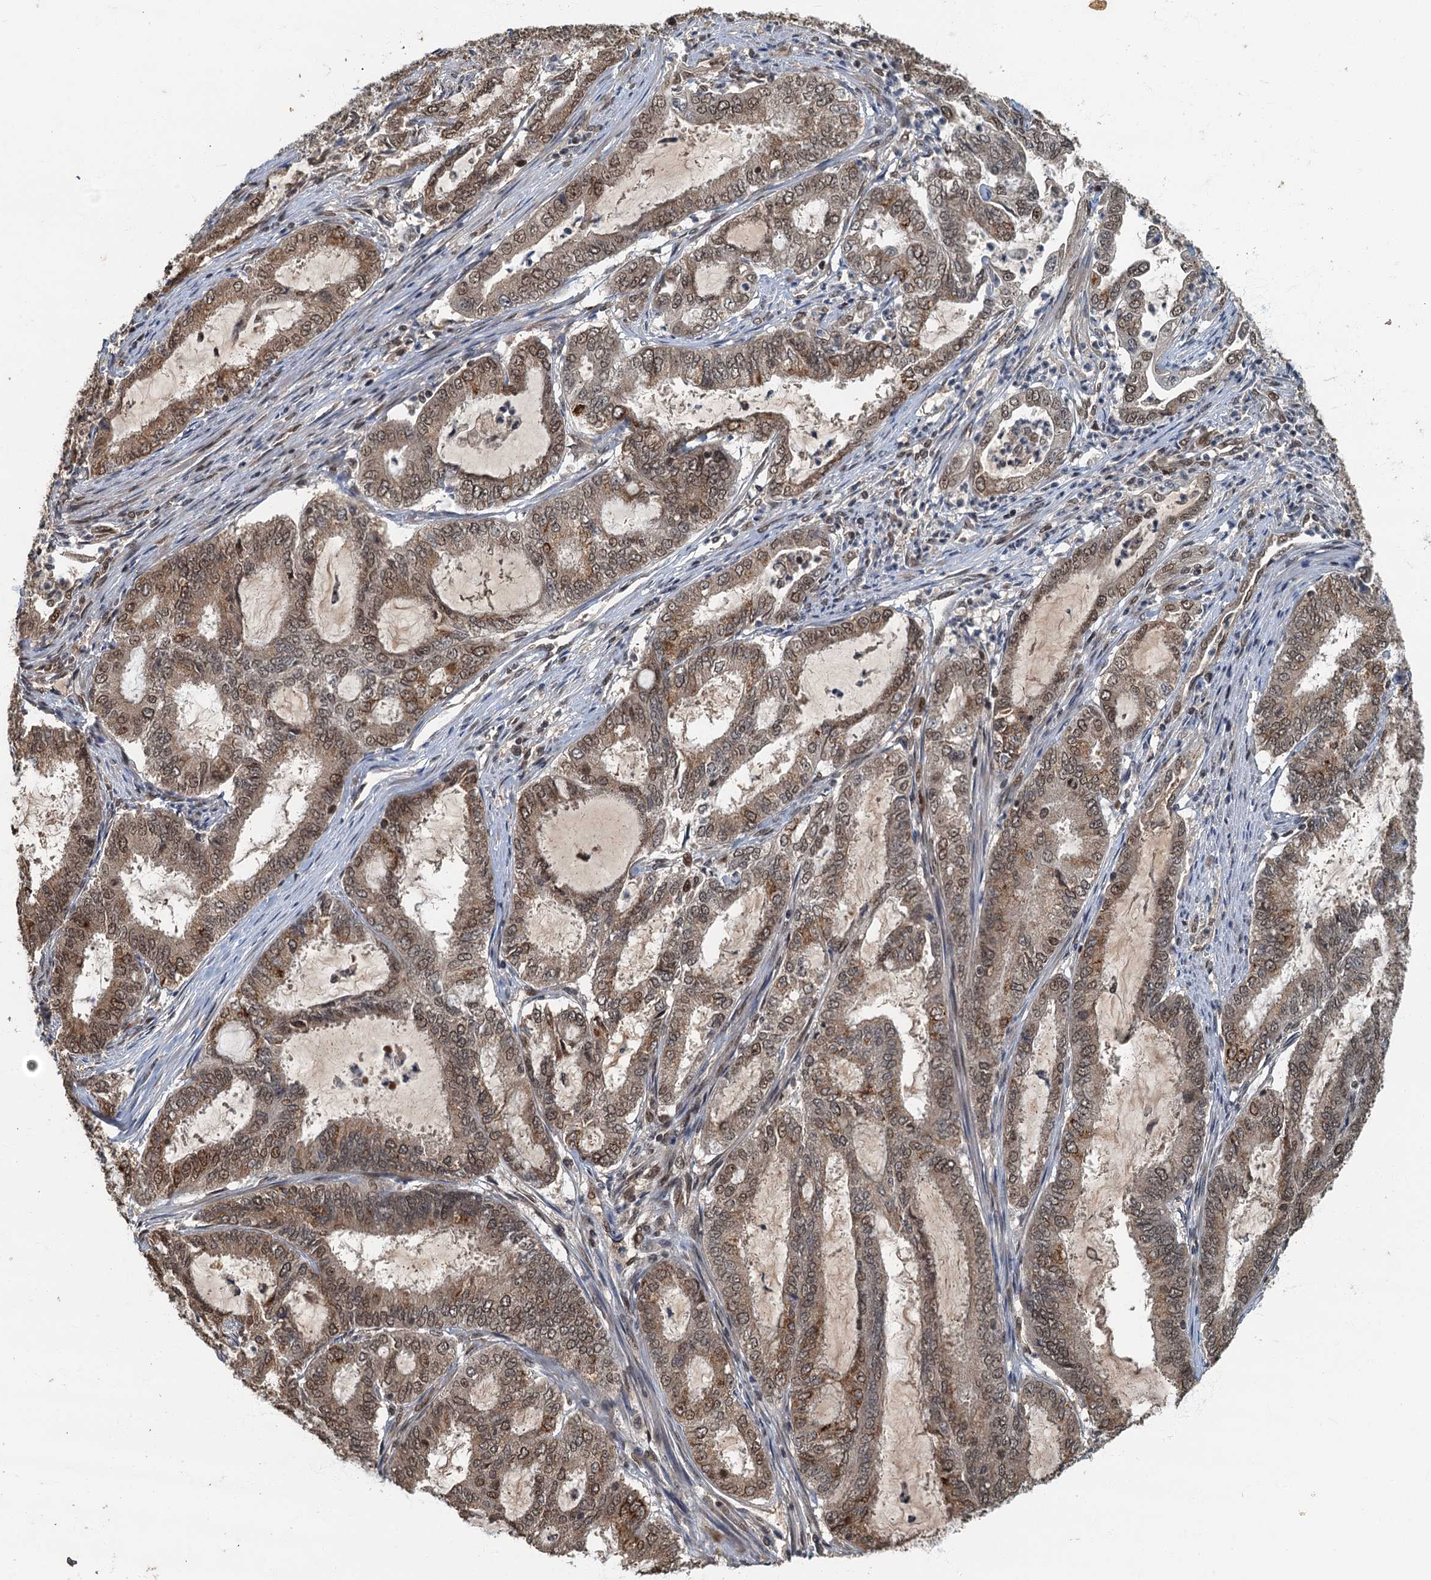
{"staining": {"intensity": "moderate", "quantity": ">75%", "location": "nuclear"}, "tissue": "endometrial cancer", "cell_type": "Tumor cells", "image_type": "cancer", "snomed": [{"axis": "morphology", "description": "Adenocarcinoma, NOS"}, {"axis": "topography", "description": "Endometrium"}], "caption": "An image showing moderate nuclear expression in approximately >75% of tumor cells in endometrial cancer, as visualized by brown immunohistochemical staining.", "gene": "CKAP2L", "patient": {"sex": "female", "age": 51}}